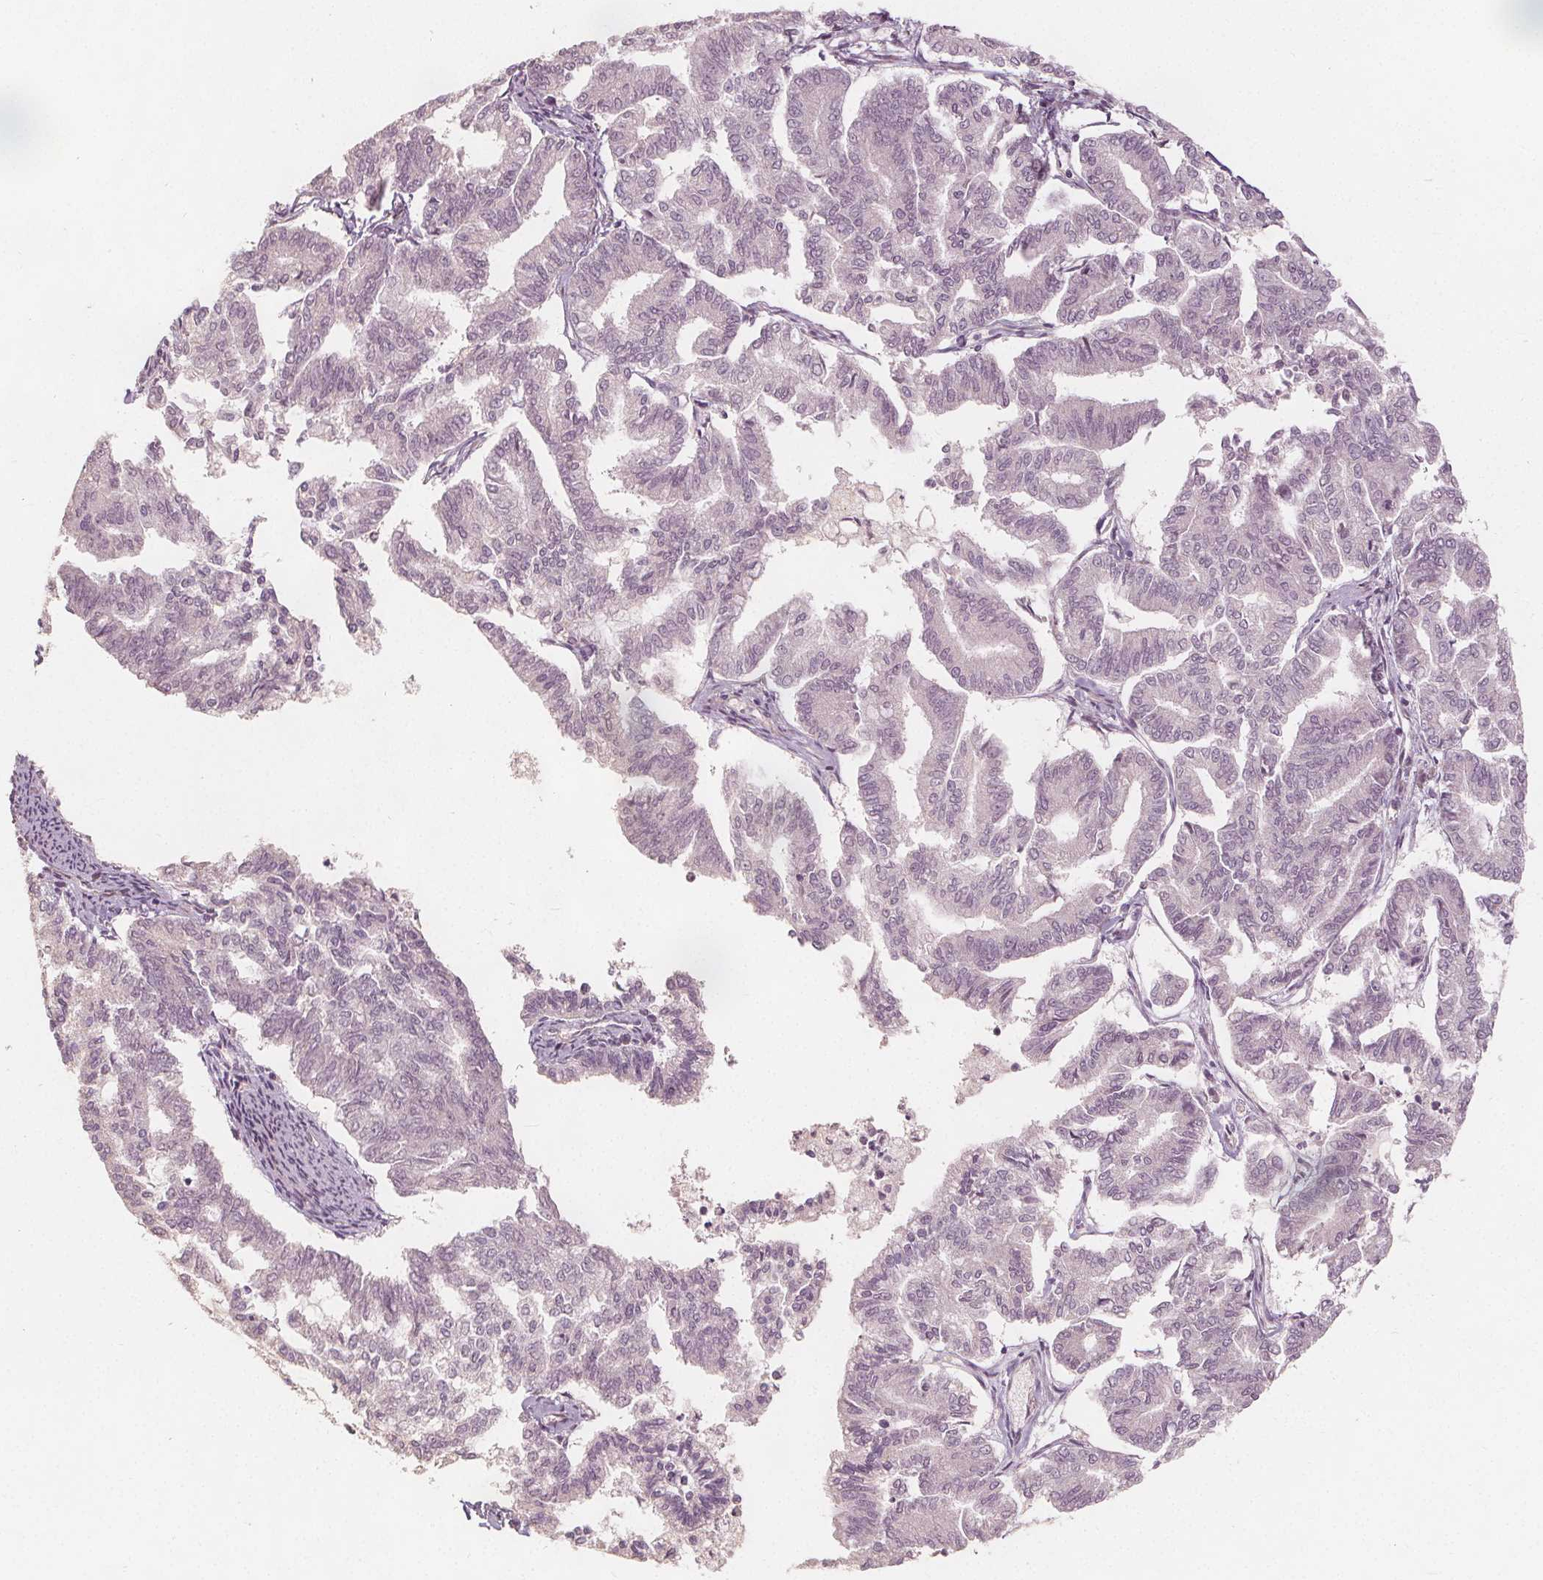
{"staining": {"intensity": "negative", "quantity": "none", "location": "none"}, "tissue": "endometrial cancer", "cell_type": "Tumor cells", "image_type": "cancer", "snomed": [{"axis": "morphology", "description": "Adenocarcinoma, NOS"}, {"axis": "topography", "description": "Endometrium"}], "caption": "Immunohistochemistry image of neoplastic tissue: endometrial cancer (adenocarcinoma) stained with DAB (3,3'-diaminobenzidine) reveals no significant protein positivity in tumor cells. (Immunohistochemistry, brightfield microscopy, high magnification).", "gene": "PTPRT", "patient": {"sex": "female", "age": 79}}